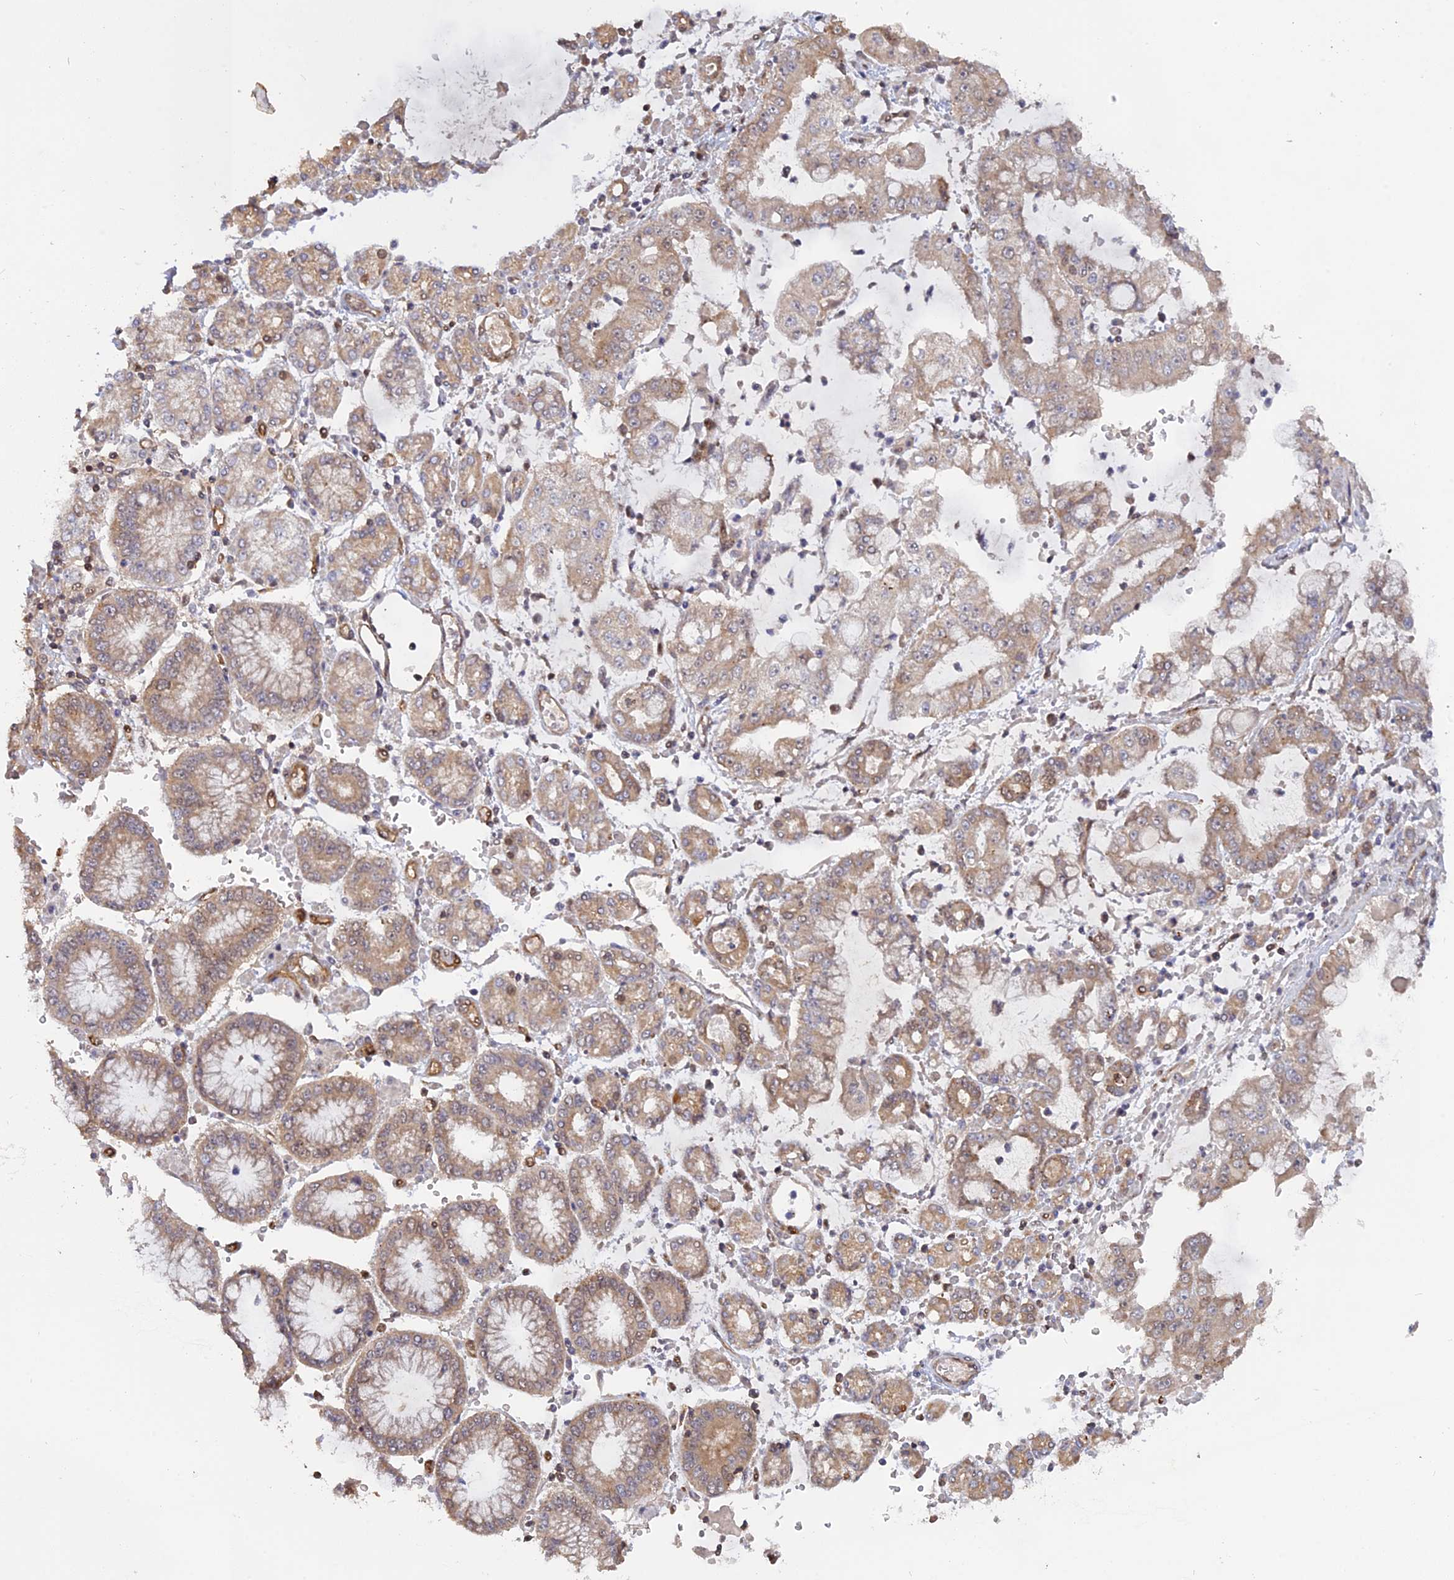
{"staining": {"intensity": "weak", "quantity": ">75%", "location": "cytoplasmic/membranous"}, "tissue": "stomach cancer", "cell_type": "Tumor cells", "image_type": "cancer", "snomed": [{"axis": "morphology", "description": "Adenocarcinoma, NOS"}, {"axis": "topography", "description": "Stomach"}], "caption": "High-power microscopy captured an immunohistochemistry (IHC) micrograph of stomach adenocarcinoma, revealing weak cytoplasmic/membranous staining in about >75% of tumor cells. The protein is stained brown, and the nuclei are stained in blue (DAB (3,3'-diaminobenzidine) IHC with brightfield microscopy, high magnification).", "gene": "PKIG", "patient": {"sex": "male", "age": 76}}